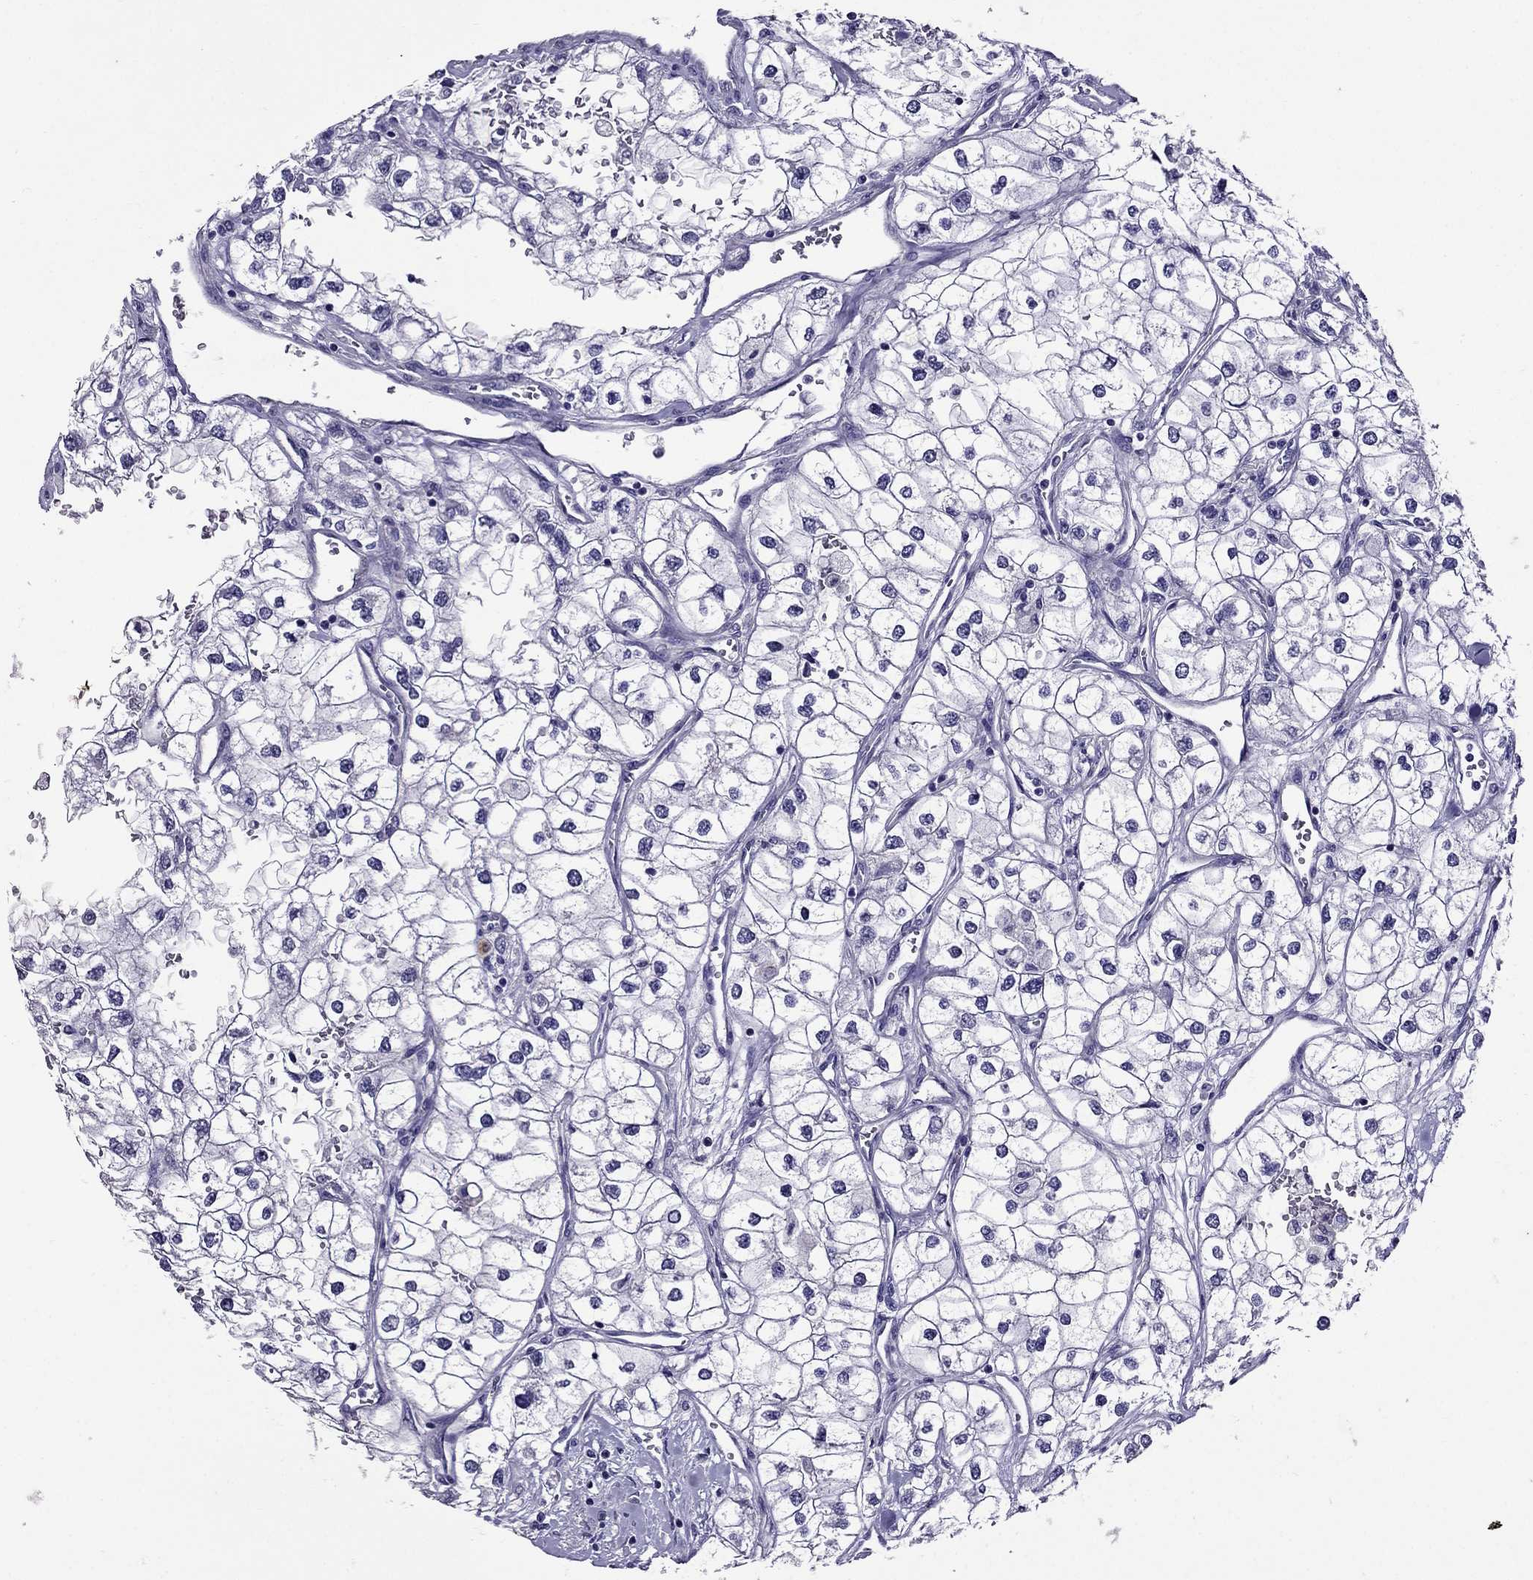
{"staining": {"intensity": "negative", "quantity": "none", "location": "none"}, "tissue": "renal cancer", "cell_type": "Tumor cells", "image_type": "cancer", "snomed": [{"axis": "morphology", "description": "Adenocarcinoma, NOS"}, {"axis": "topography", "description": "Kidney"}], "caption": "Immunohistochemistry (IHC) histopathology image of human renal cancer stained for a protein (brown), which demonstrates no positivity in tumor cells.", "gene": "OXCT2", "patient": {"sex": "male", "age": 59}}